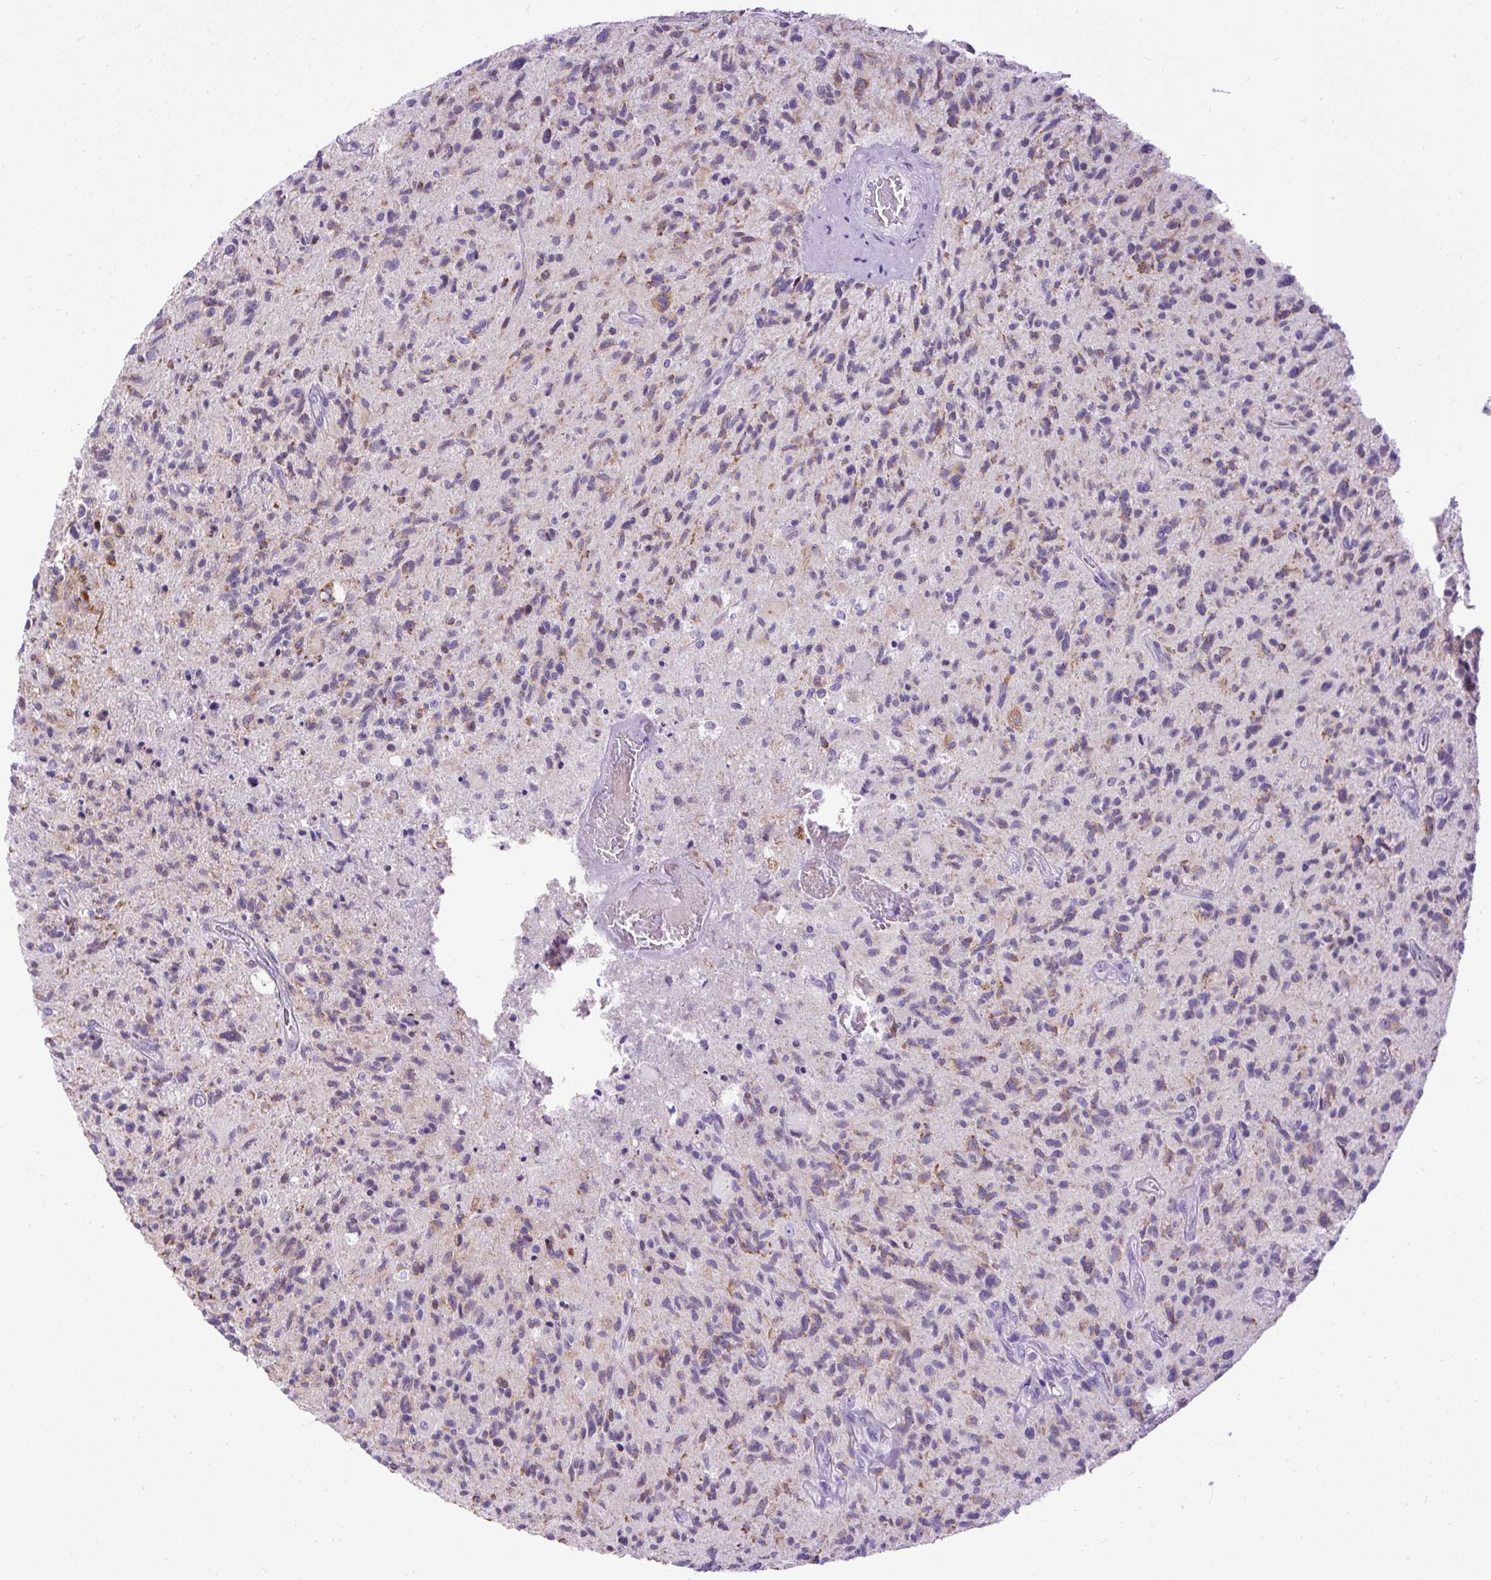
{"staining": {"intensity": "weak", "quantity": "25%-75%", "location": "cytoplasmic/membranous"}, "tissue": "glioma", "cell_type": "Tumor cells", "image_type": "cancer", "snomed": [{"axis": "morphology", "description": "Glioma, malignant, High grade"}, {"axis": "topography", "description": "Brain"}], "caption": "Tumor cells demonstrate weak cytoplasmic/membranous expression in approximately 25%-75% of cells in malignant glioma (high-grade).", "gene": "SYBU", "patient": {"sex": "female", "age": 70}}